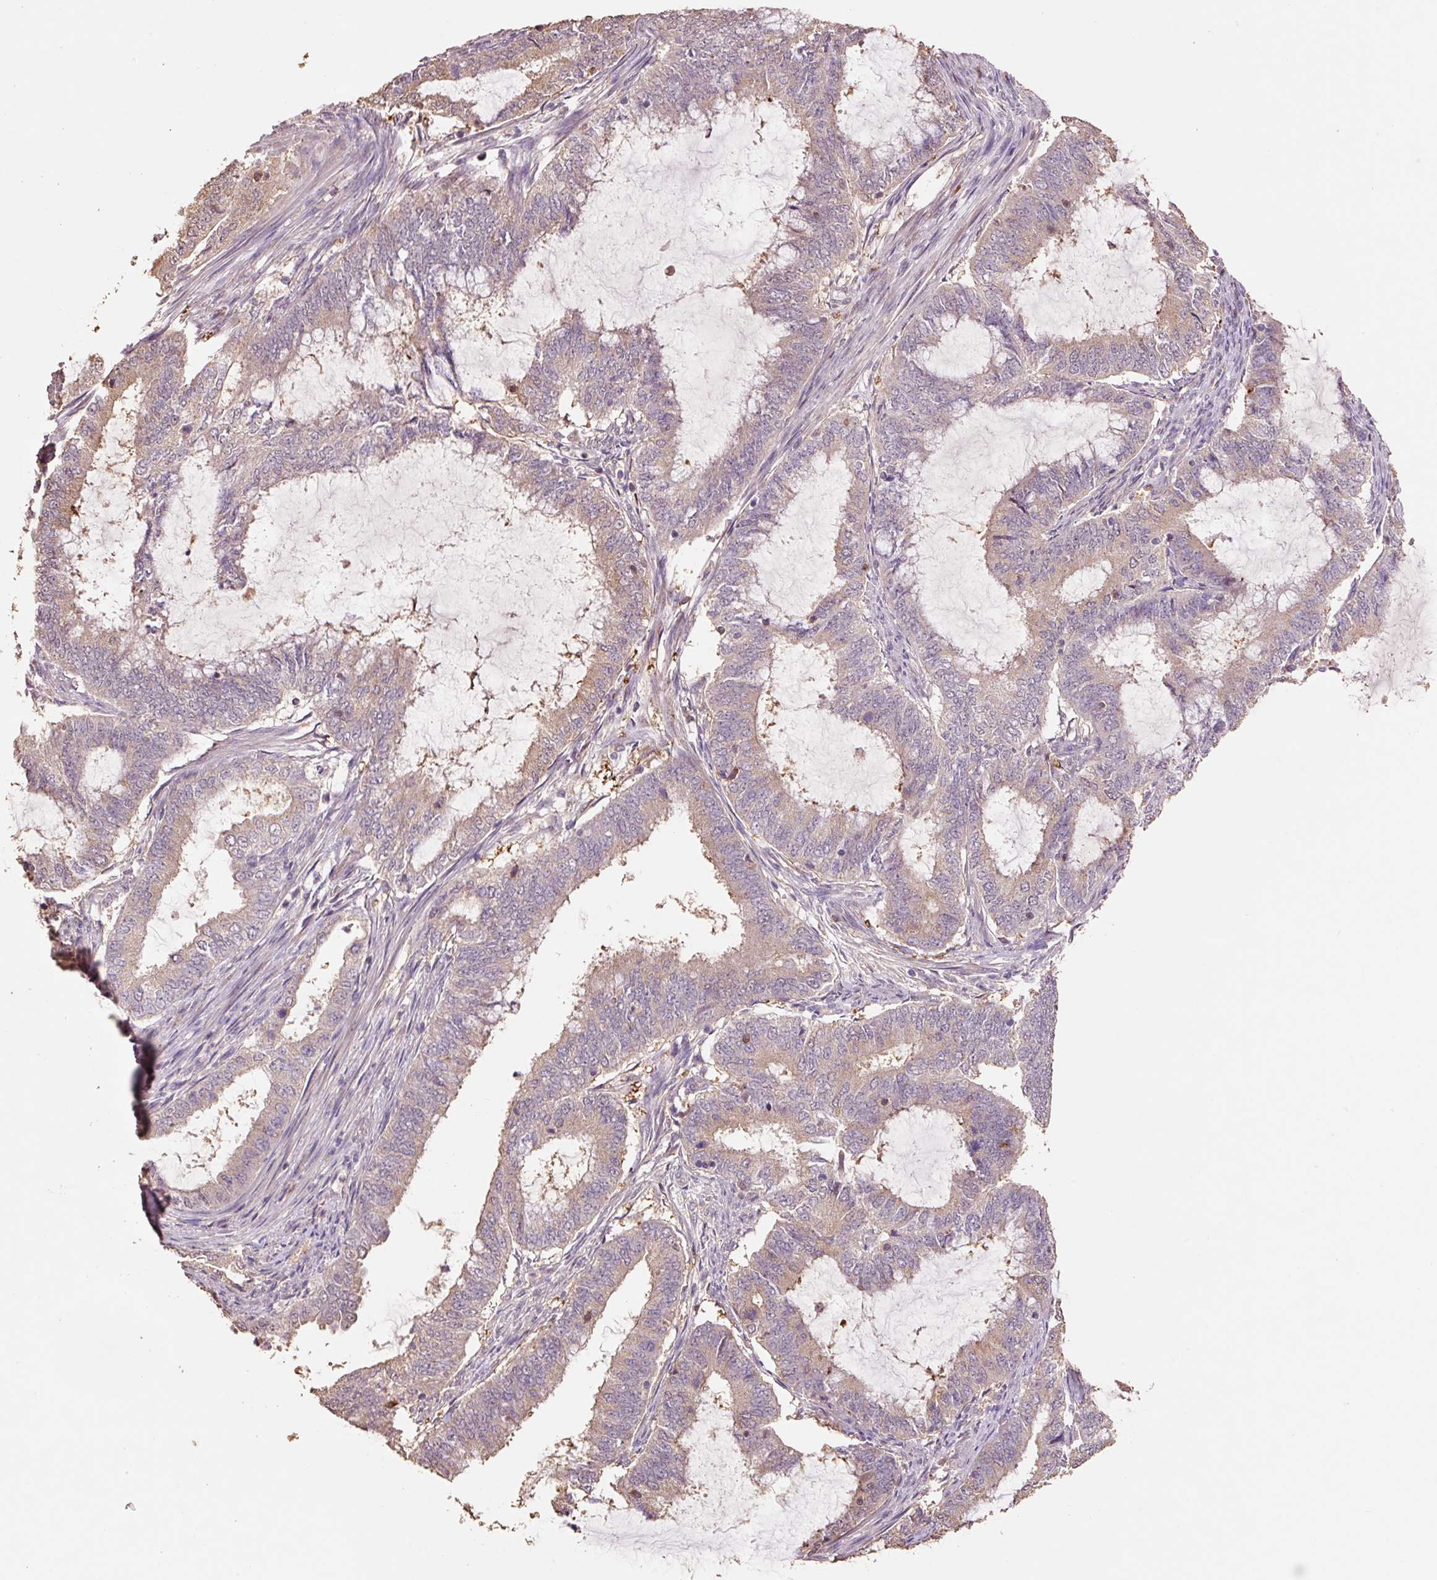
{"staining": {"intensity": "weak", "quantity": ">75%", "location": "cytoplasmic/membranous"}, "tissue": "endometrial cancer", "cell_type": "Tumor cells", "image_type": "cancer", "snomed": [{"axis": "morphology", "description": "Adenocarcinoma, NOS"}, {"axis": "topography", "description": "Endometrium"}], "caption": "IHC (DAB (3,3'-diaminobenzidine)) staining of endometrial cancer exhibits weak cytoplasmic/membranous protein staining in about >75% of tumor cells. Nuclei are stained in blue.", "gene": "HERC2", "patient": {"sex": "female", "age": 51}}